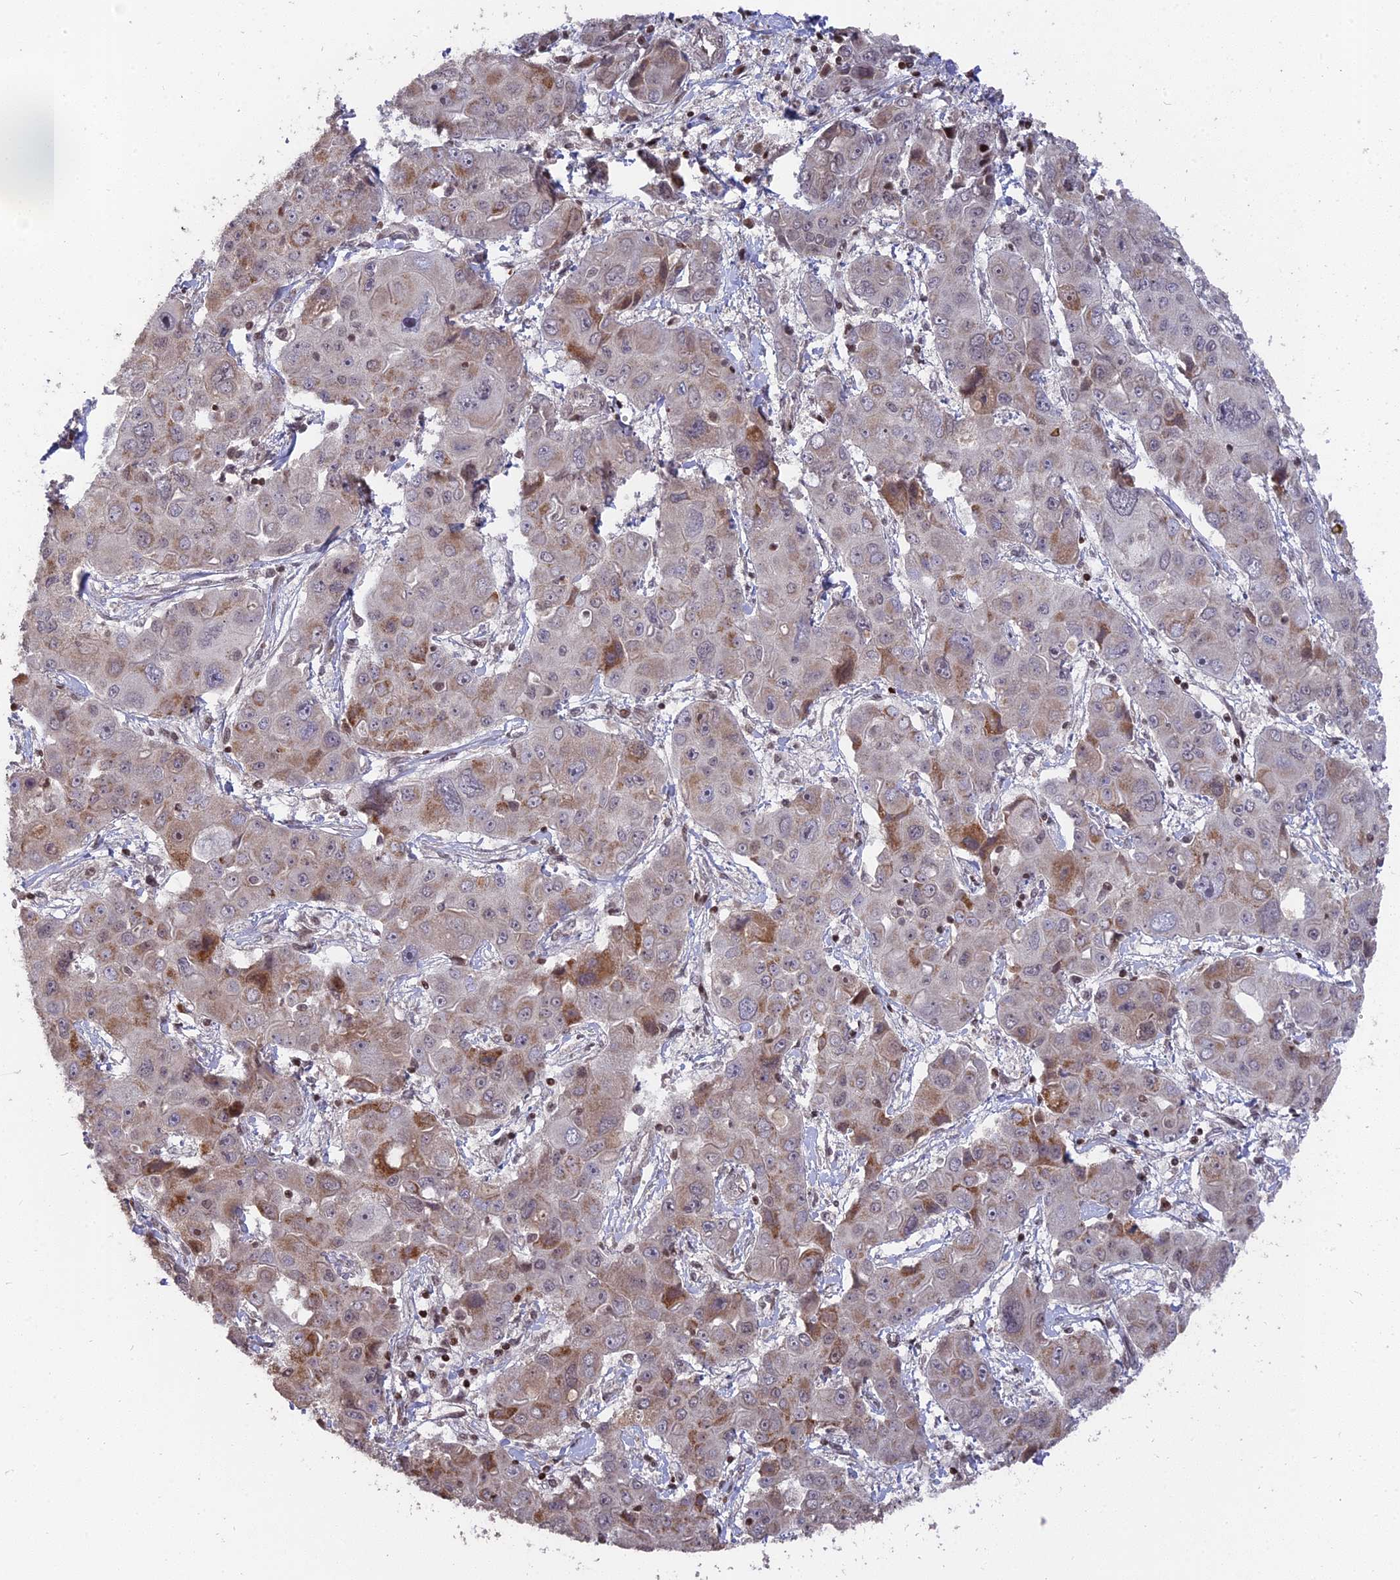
{"staining": {"intensity": "moderate", "quantity": "<25%", "location": "cytoplasmic/membranous"}, "tissue": "liver cancer", "cell_type": "Tumor cells", "image_type": "cancer", "snomed": [{"axis": "morphology", "description": "Cholangiocarcinoma"}, {"axis": "topography", "description": "Liver"}], "caption": "Liver cancer (cholangiocarcinoma) tissue demonstrates moderate cytoplasmic/membranous expression in about <25% of tumor cells, visualized by immunohistochemistry.", "gene": "NR1H3", "patient": {"sex": "male", "age": 67}}